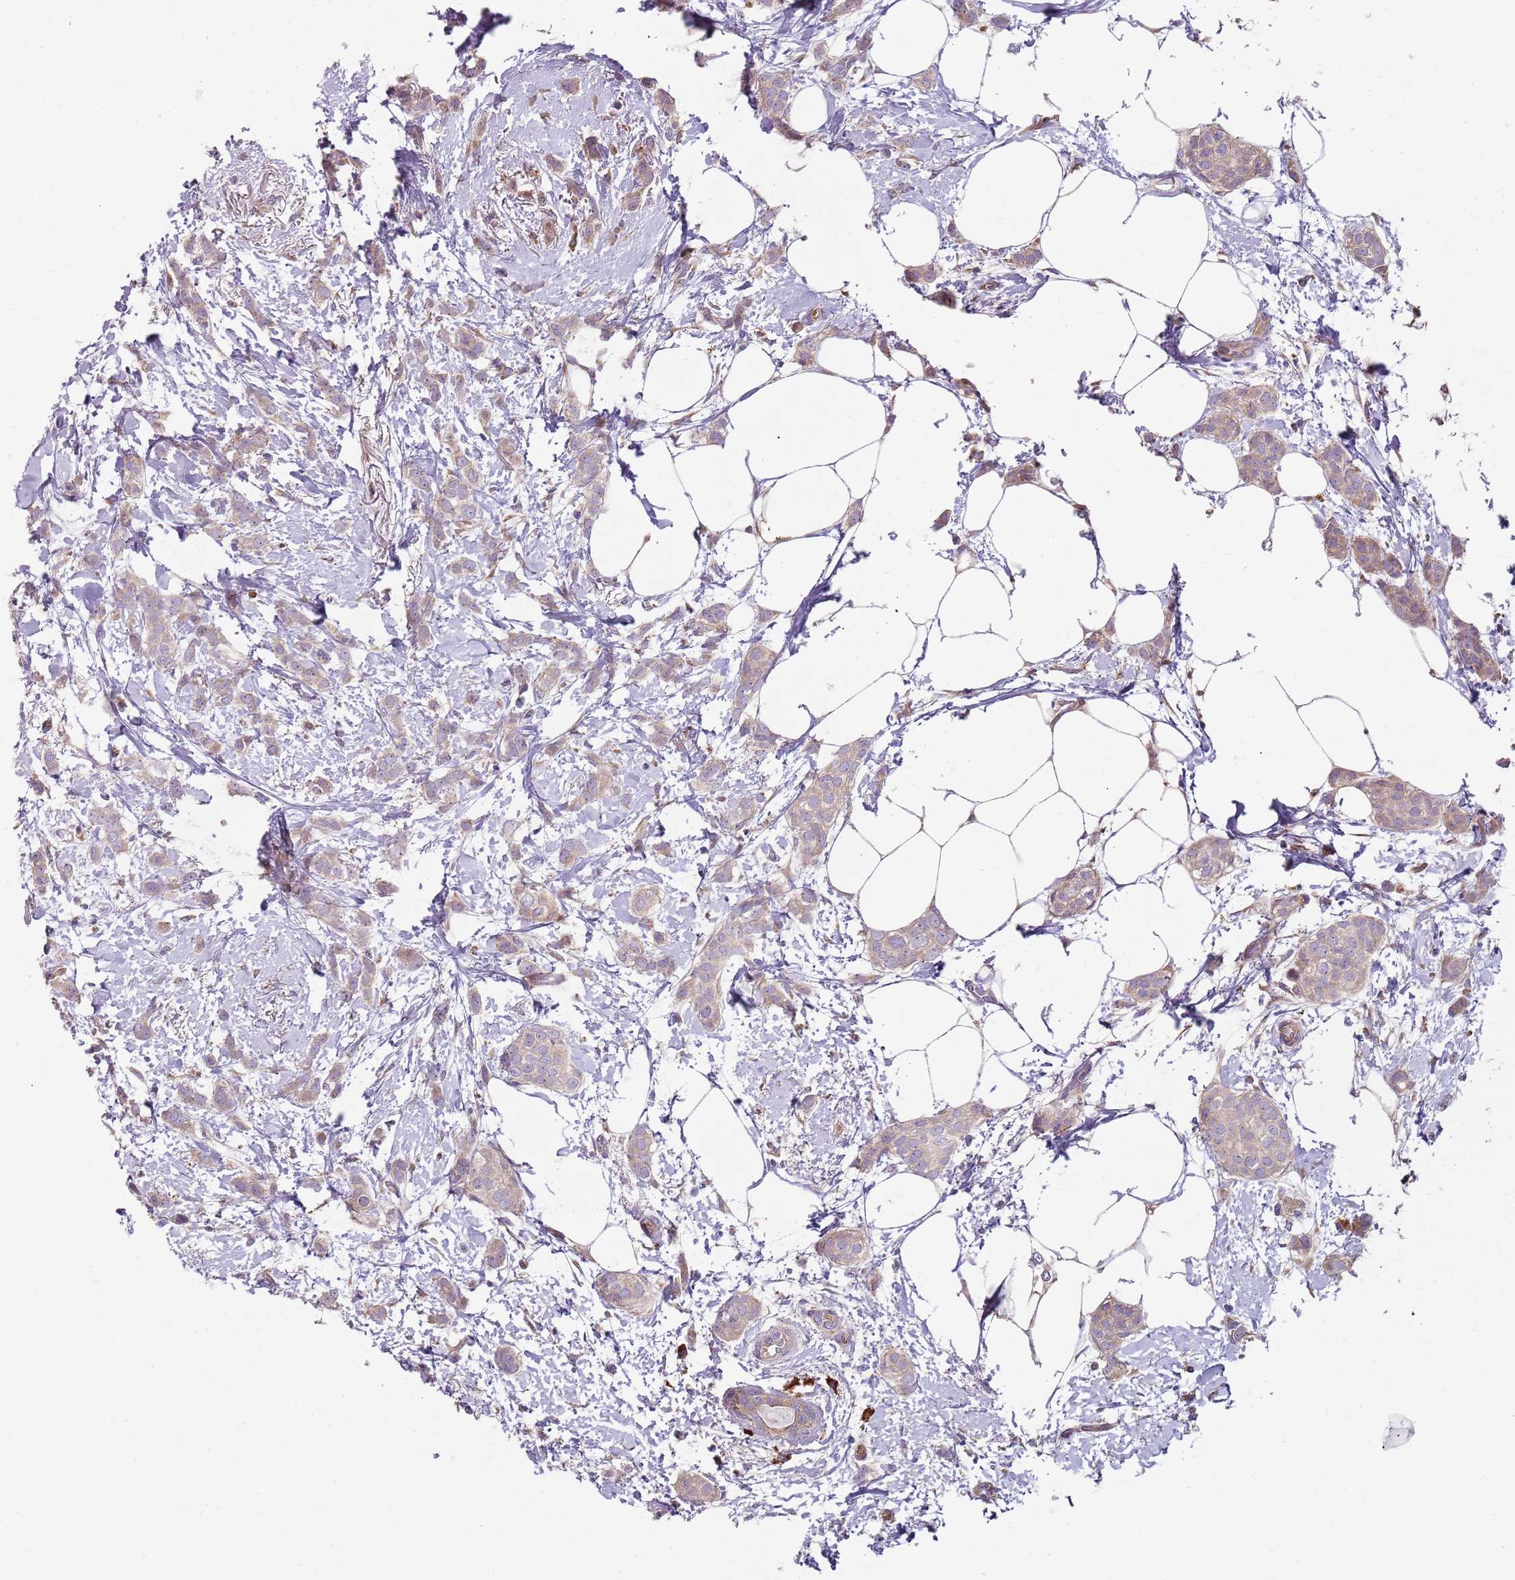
{"staining": {"intensity": "weak", "quantity": "<25%", "location": "cytoplasmic/membranous"}, "tissue": "breast cancer", "cell_type": "Tumor cells", "image_type": "cancer", "snomed": [{"axis": "morphology", "description": "Duct carcinoma"}, {"axis": "topography", "description": "Breast"}], "caption": "High magnification brightfield microscopy of breast cancer (infiltrating ductal carcinoma) stained with DAB (3,3'-diaminobenzidine) (brown) and counterstained with hematoxylin (blue): tumor cells show no significant positivity. The staining is performed using DAB (3,3'-diaminobenzidine) brown chromogen with nuclei counter-stained in using hematoxylin.", "gene": "SPATA2", "patient": {"sex": "female", "age": 72}}